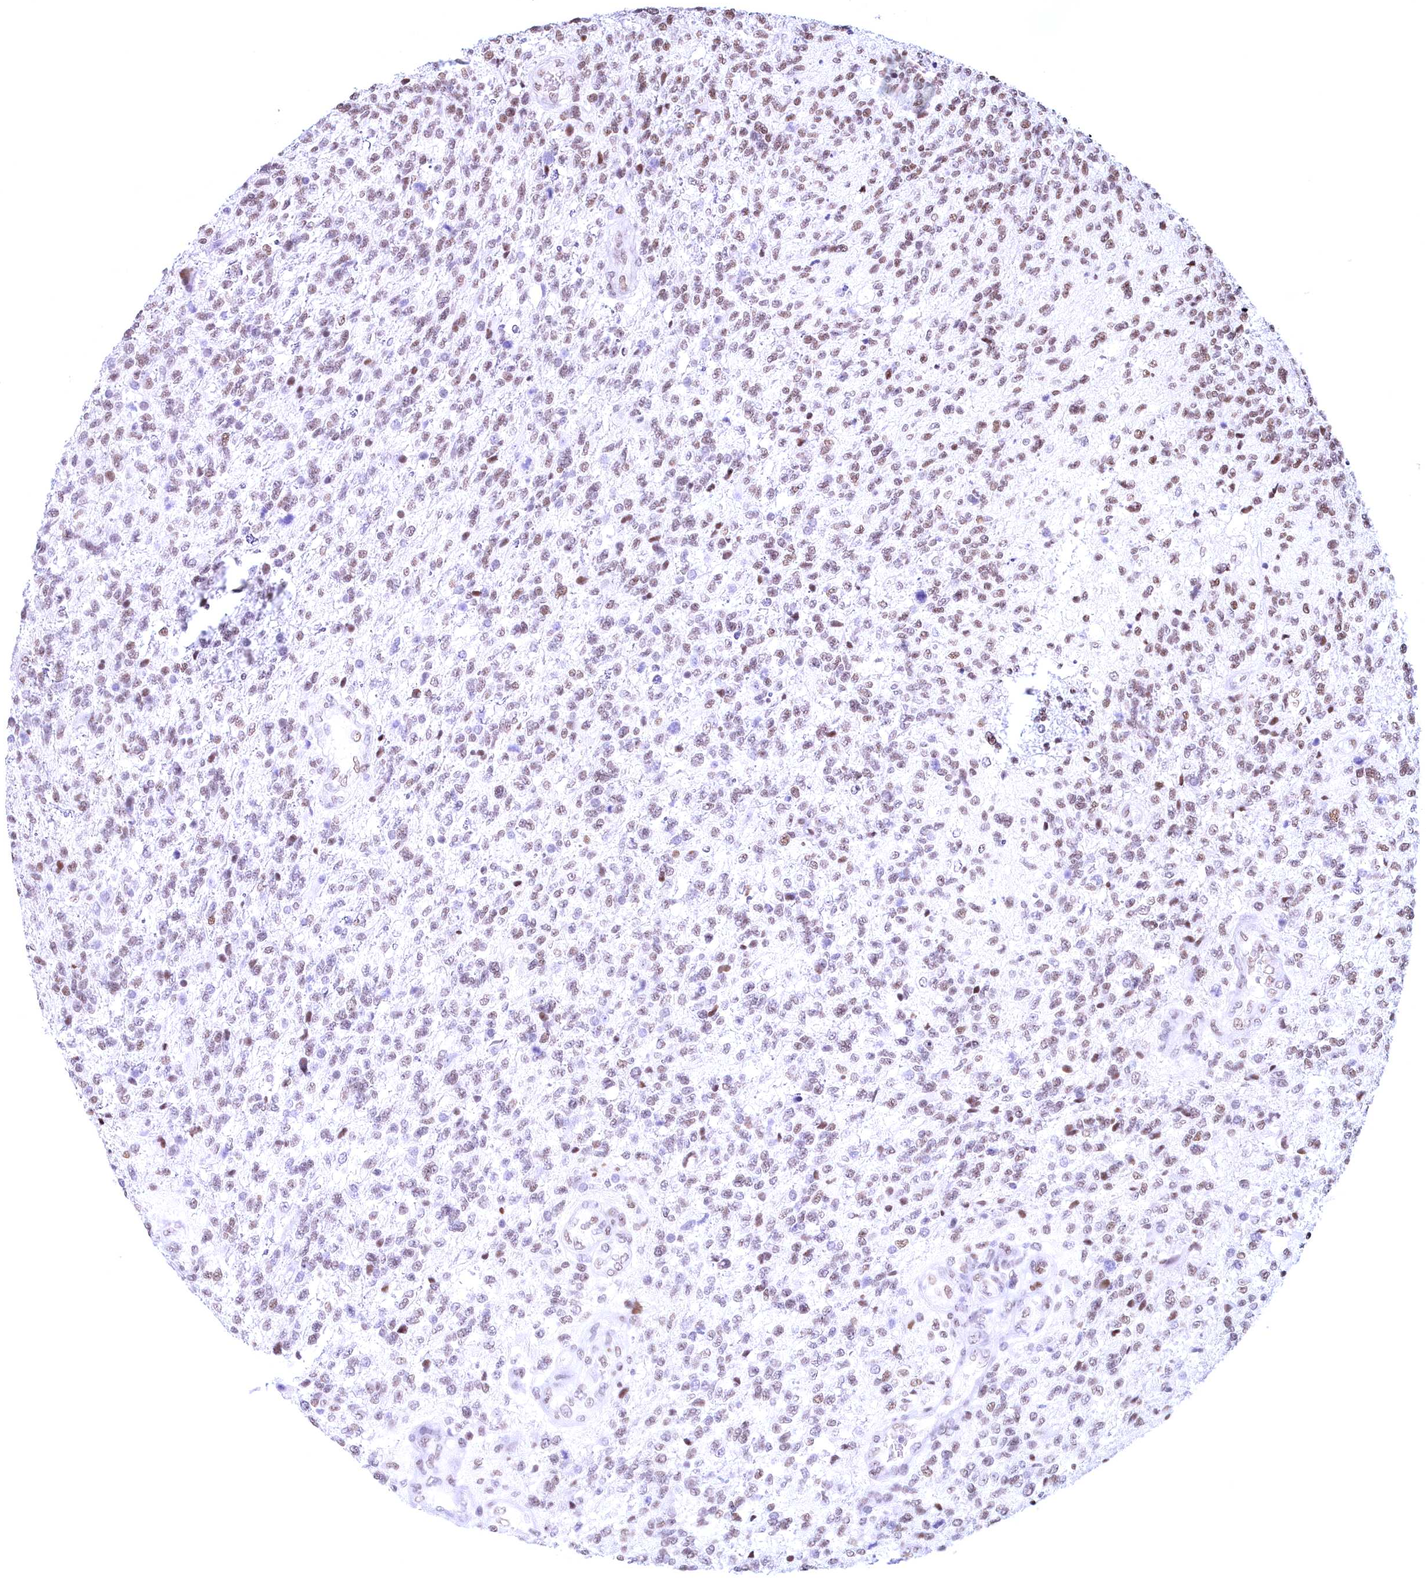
{"staining": {"intensity": "moderate", "quantity": "25%-75%", "location": "nuclear"}, "tissue": "glioma", "cell_type": "Tumor cells", "image_type": "cancer", "snomed": [{"axis": "morphology", "description": "Glioma, malignant, High grade"}, {"axis": "topography", "description": "Brain"}], "caption": "Immunohistochemical staining of human glioma shows medium levels of moderate nuclear protein staining in about 25%-75% of tumor cells.", "gene": "CDC26", "patient": {"sex": "male", "age": 56}}